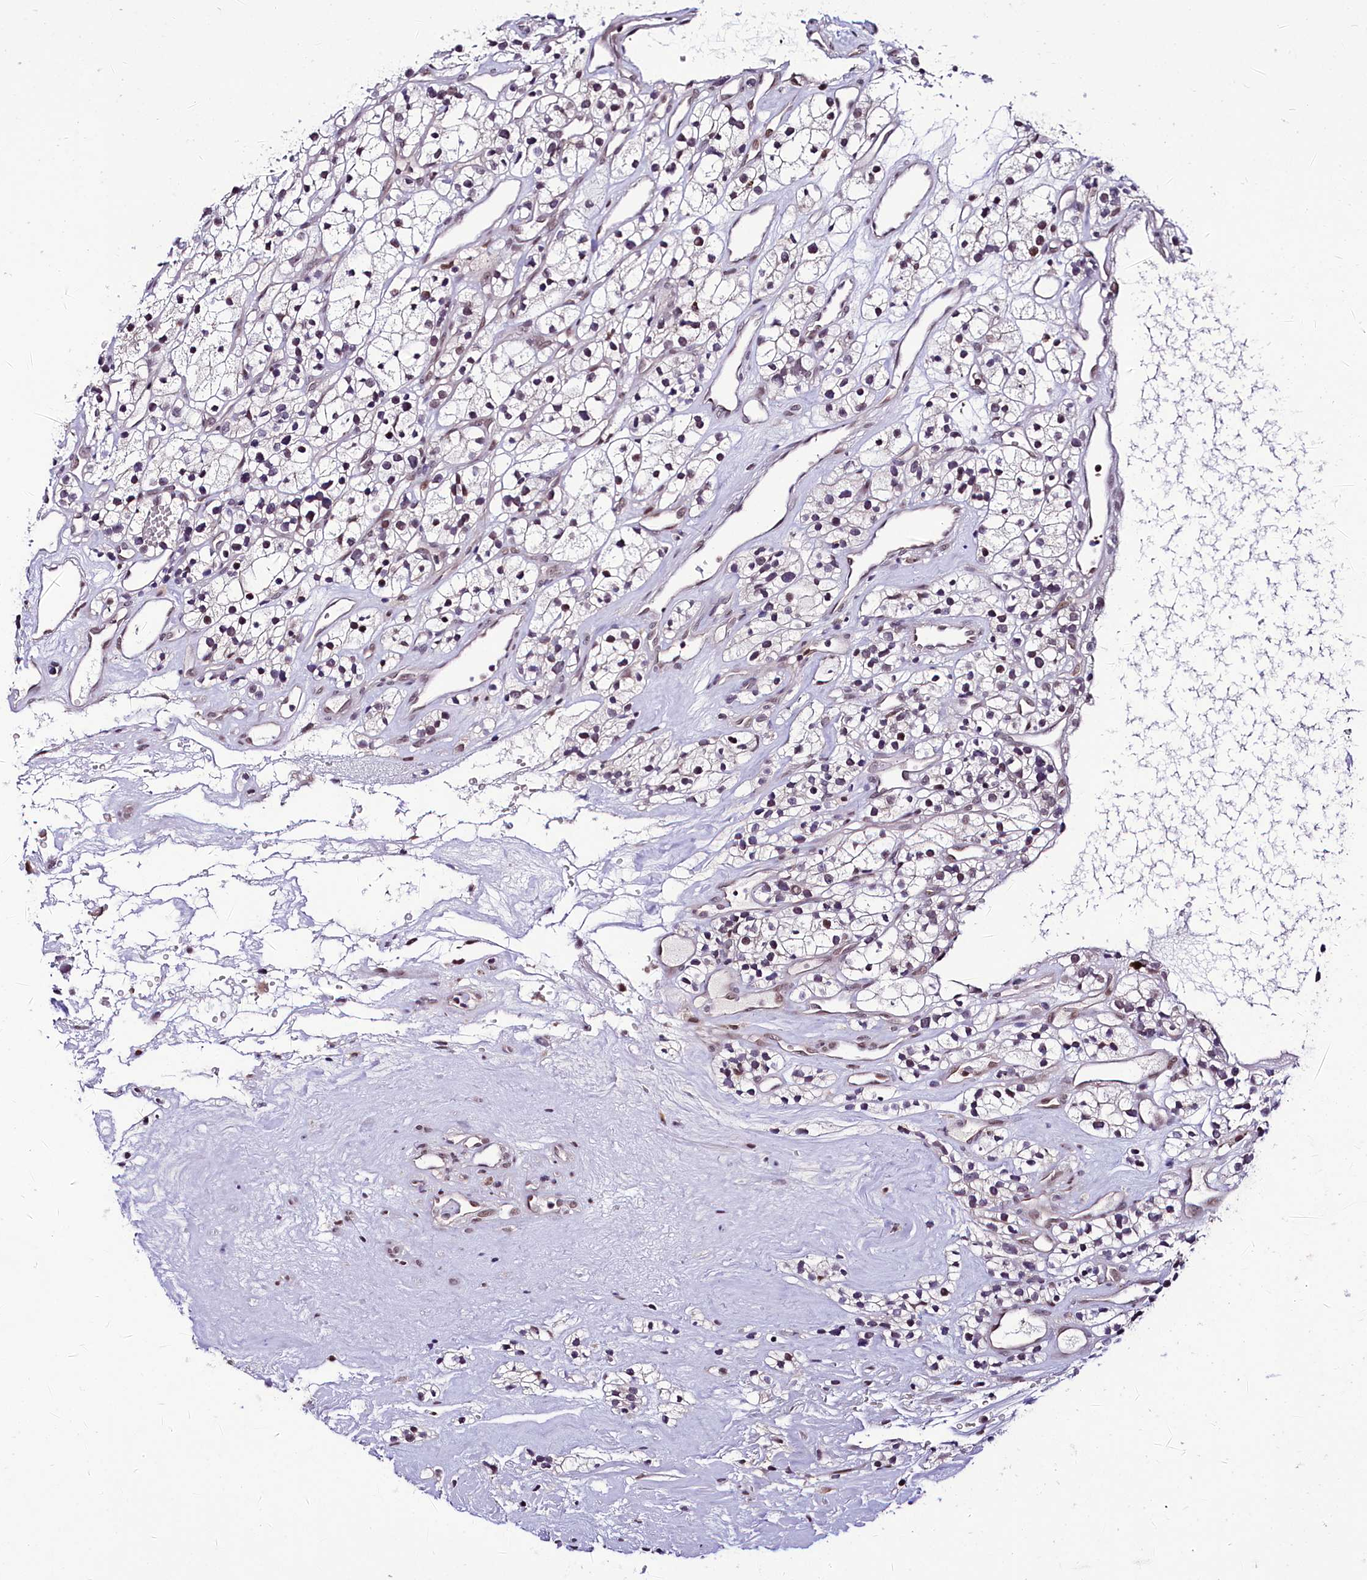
{"staining": {"intensity": "weak", "quantity": "<25%", "location": "nuclear"}, "tissue": "renal cancer", "cell_type": "Tumor cells", "image_type": "cancer", "snomed": [{"axis": "morphology", "description": "Adenocarcinoma, NOS"}, {"axis": "topography", "description": "Kidney"}], "caption": "A histopathology image of renal adenocarcinoma stained for a protein displays no brown staining in tumor cells.", "gene": "SCAF11", "patient": {"sex": "female", "age": 57}}